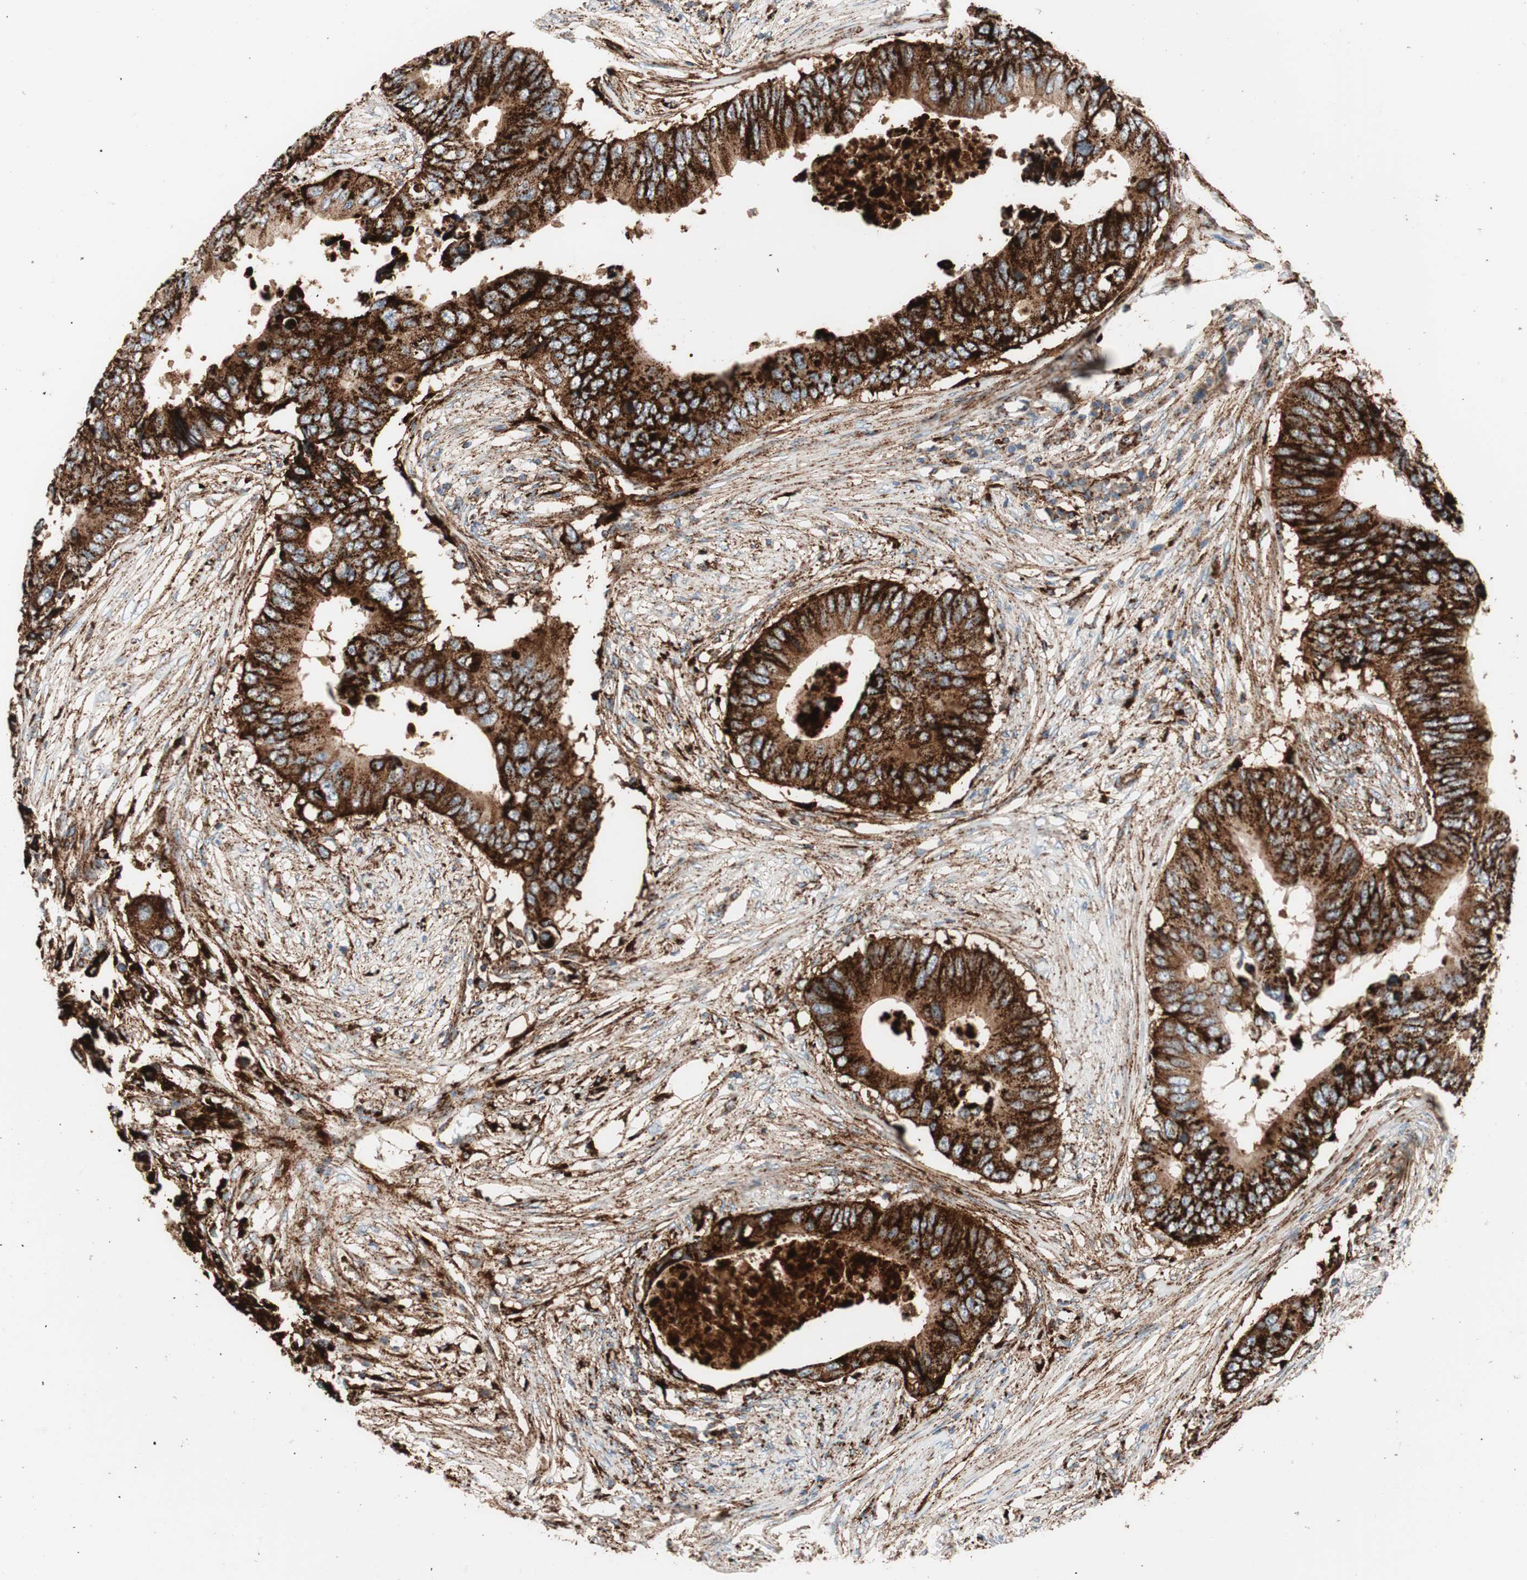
{"staining": {"intensity": "strong", "quantity": ">75%", "location": "cytoplasmic/membranous"}, "tissue": "colorectal cancer", "cell_type": "Tumor cells", "image_type": "cancer", "snomed": [{"axis": "morphology", "description": "Adenocarcinoma, NOS"}, {"axis": "topography", "description": "Colon"}], "caption": "Tumor cells demonstrate high levels of strong cytoplasmic/membranous staining in about >75% of cells in human adenocarcinoma (colorectal). Immunohistochemistry stains the protein of interest in brown and the nuclei are stained blue.", "gene": "LAMP1", "patient": {"sex": "male", "age": 71}}